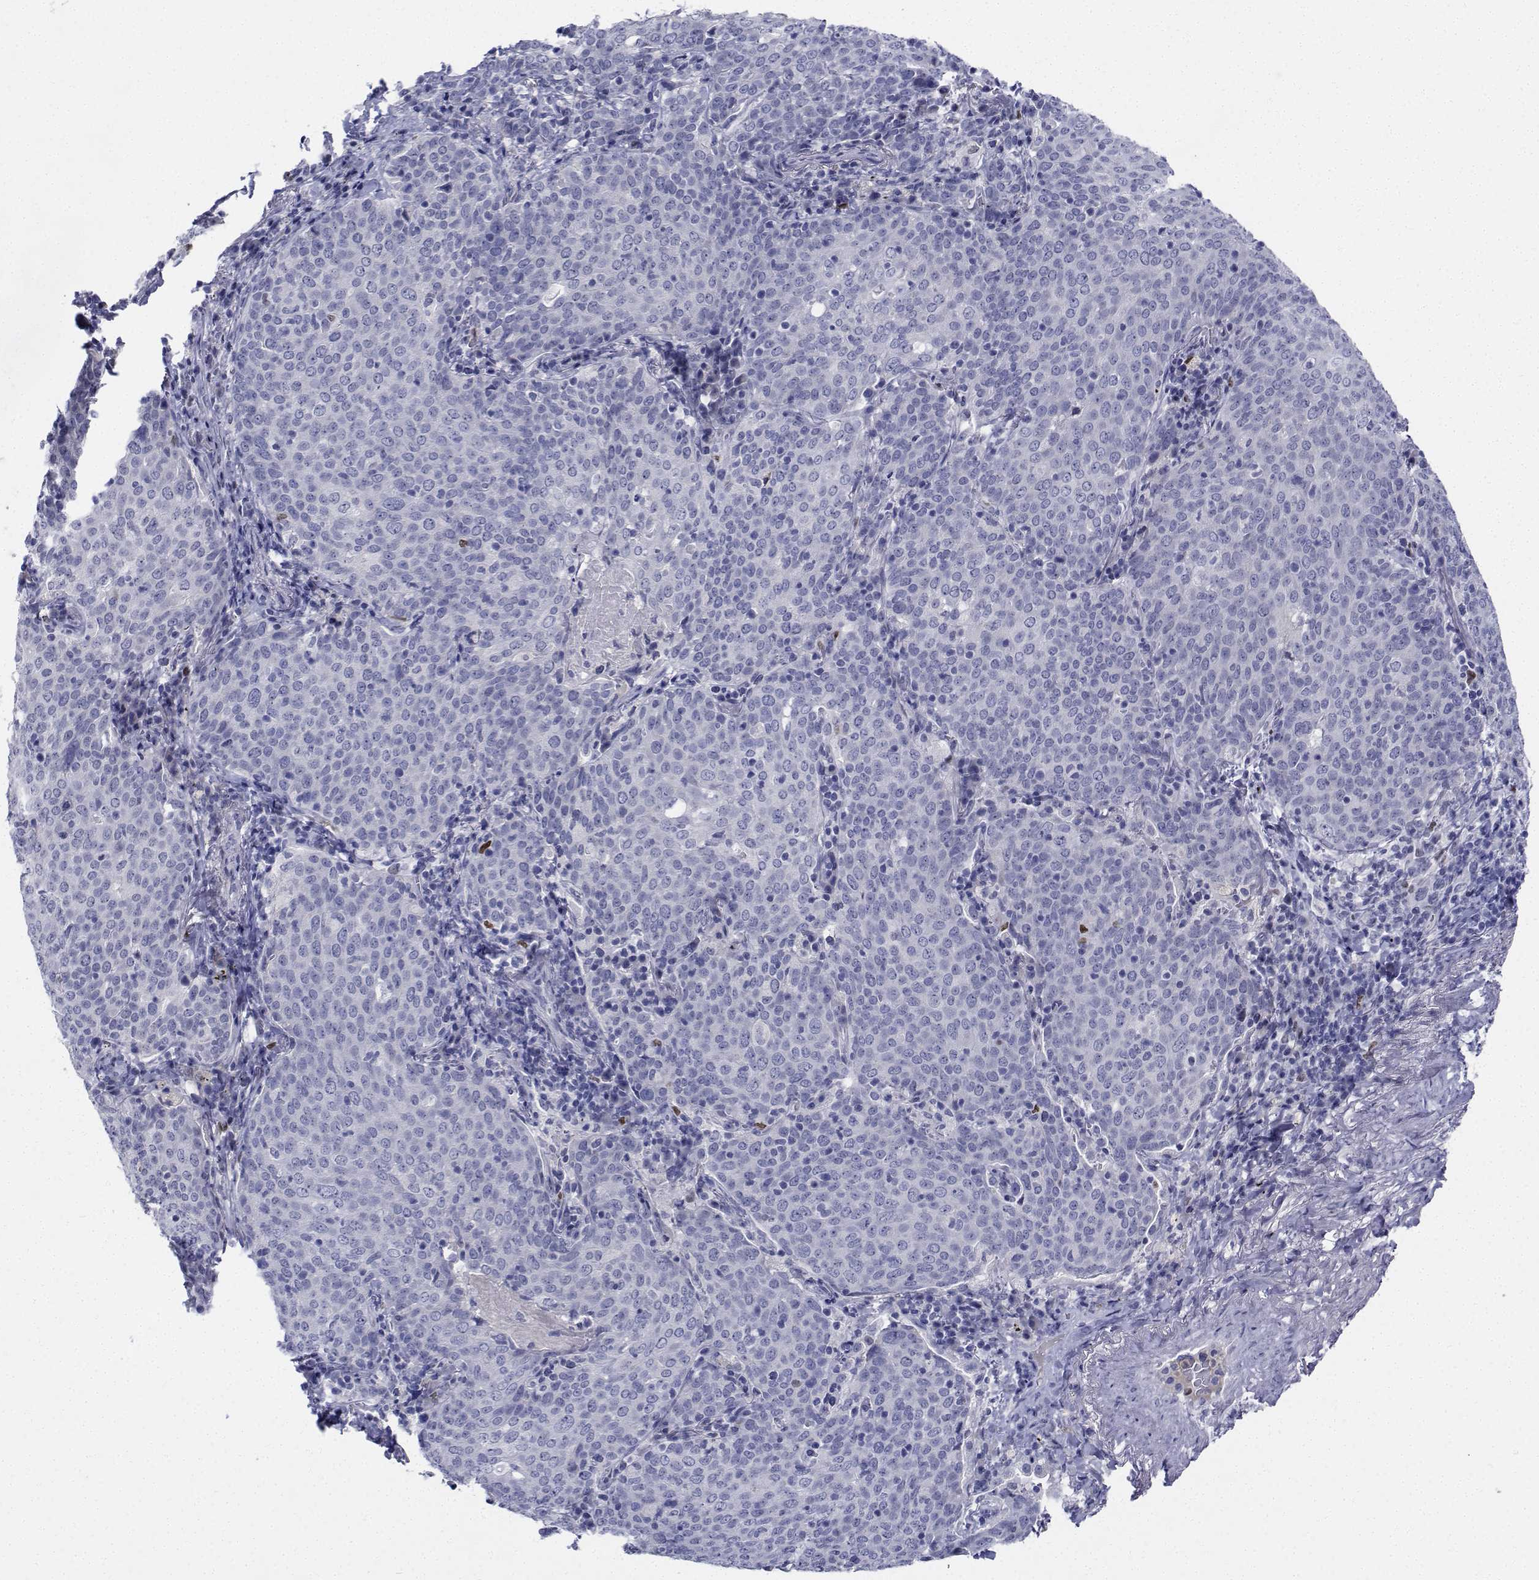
{"staining": {"intensity": "negative", "quantity": "none", "location": "none"}, "tissue": "lung cancer", "cell_type": "Tumor cells", "image_type": "cancer", "snomed": [{"axis": "morphology", "description": "Squamous cell carcinoma, NOS"}, {"axis": "topography", "description": "Lung"}], "caption": "Immunohistochemistry of human lung squamous cell carcinoma demonstrates no positivity in tumor cells.", "gene": "PLXNA4", "patient": {"sex": "male", "age": 82}}